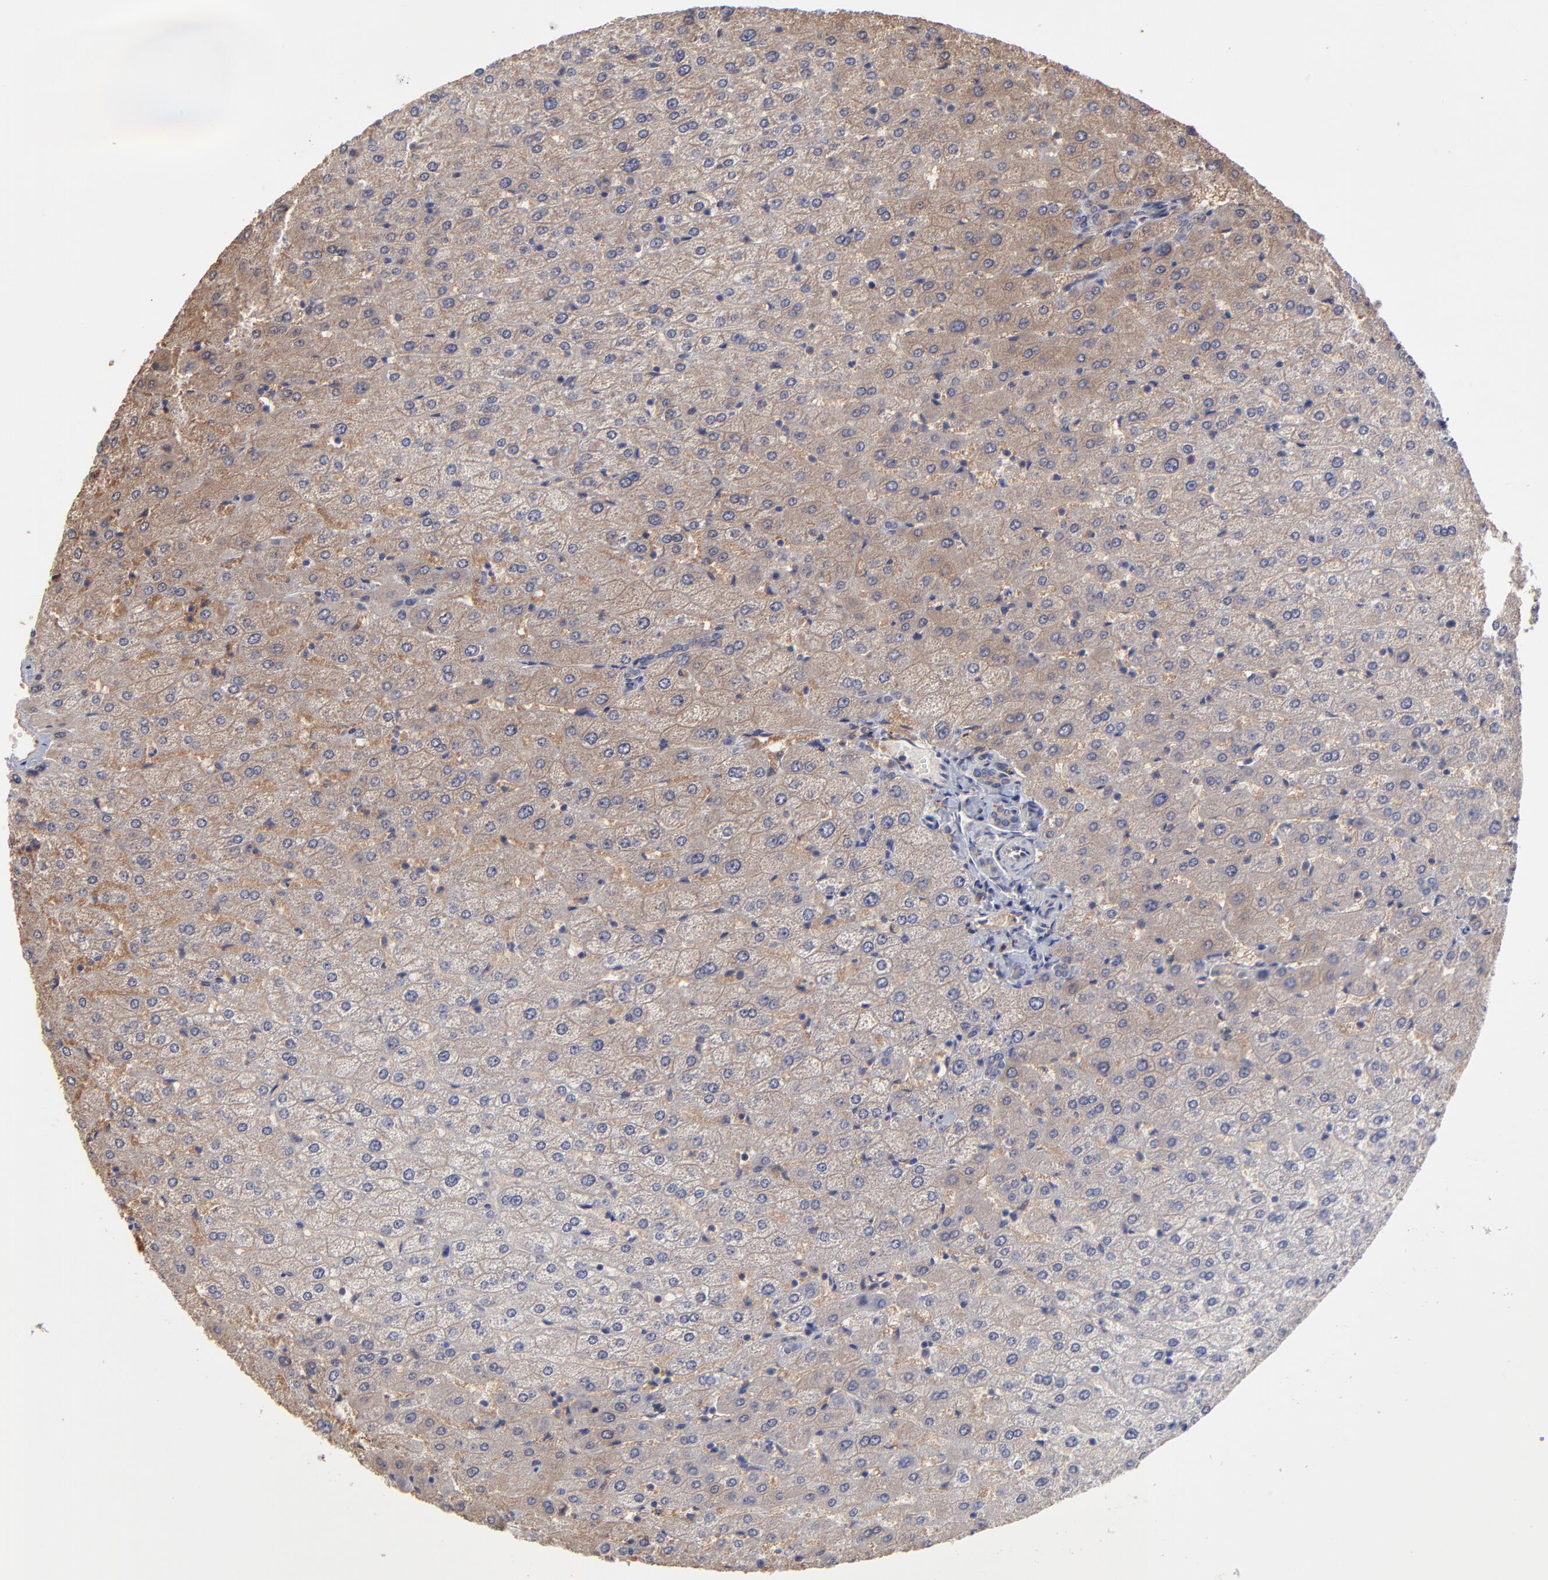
{"staining": {"intensity": "moderate", "quantity": ">75%", "location": "cytoplasmic/membranous"}, "tissue": "liver", "cell_type": "Cholangiocytes", "image_type": "normal", "snomed": [{"axis": "morphology", "description": "Normal tissue, NOS"}, {"axis": "morphology", "description": "Fibrosis, NOS"}, {"axis": "topography", "description": "Liver"}], "caption": "The photomicrograph displays immunohistochemical staining of benign liver. There is moderate cytoplasmic/membranous positivity is seen in about >75% of cholangiocytes.", "gene": "CHL1", "patient": {"sex": "female", "age": 29}}